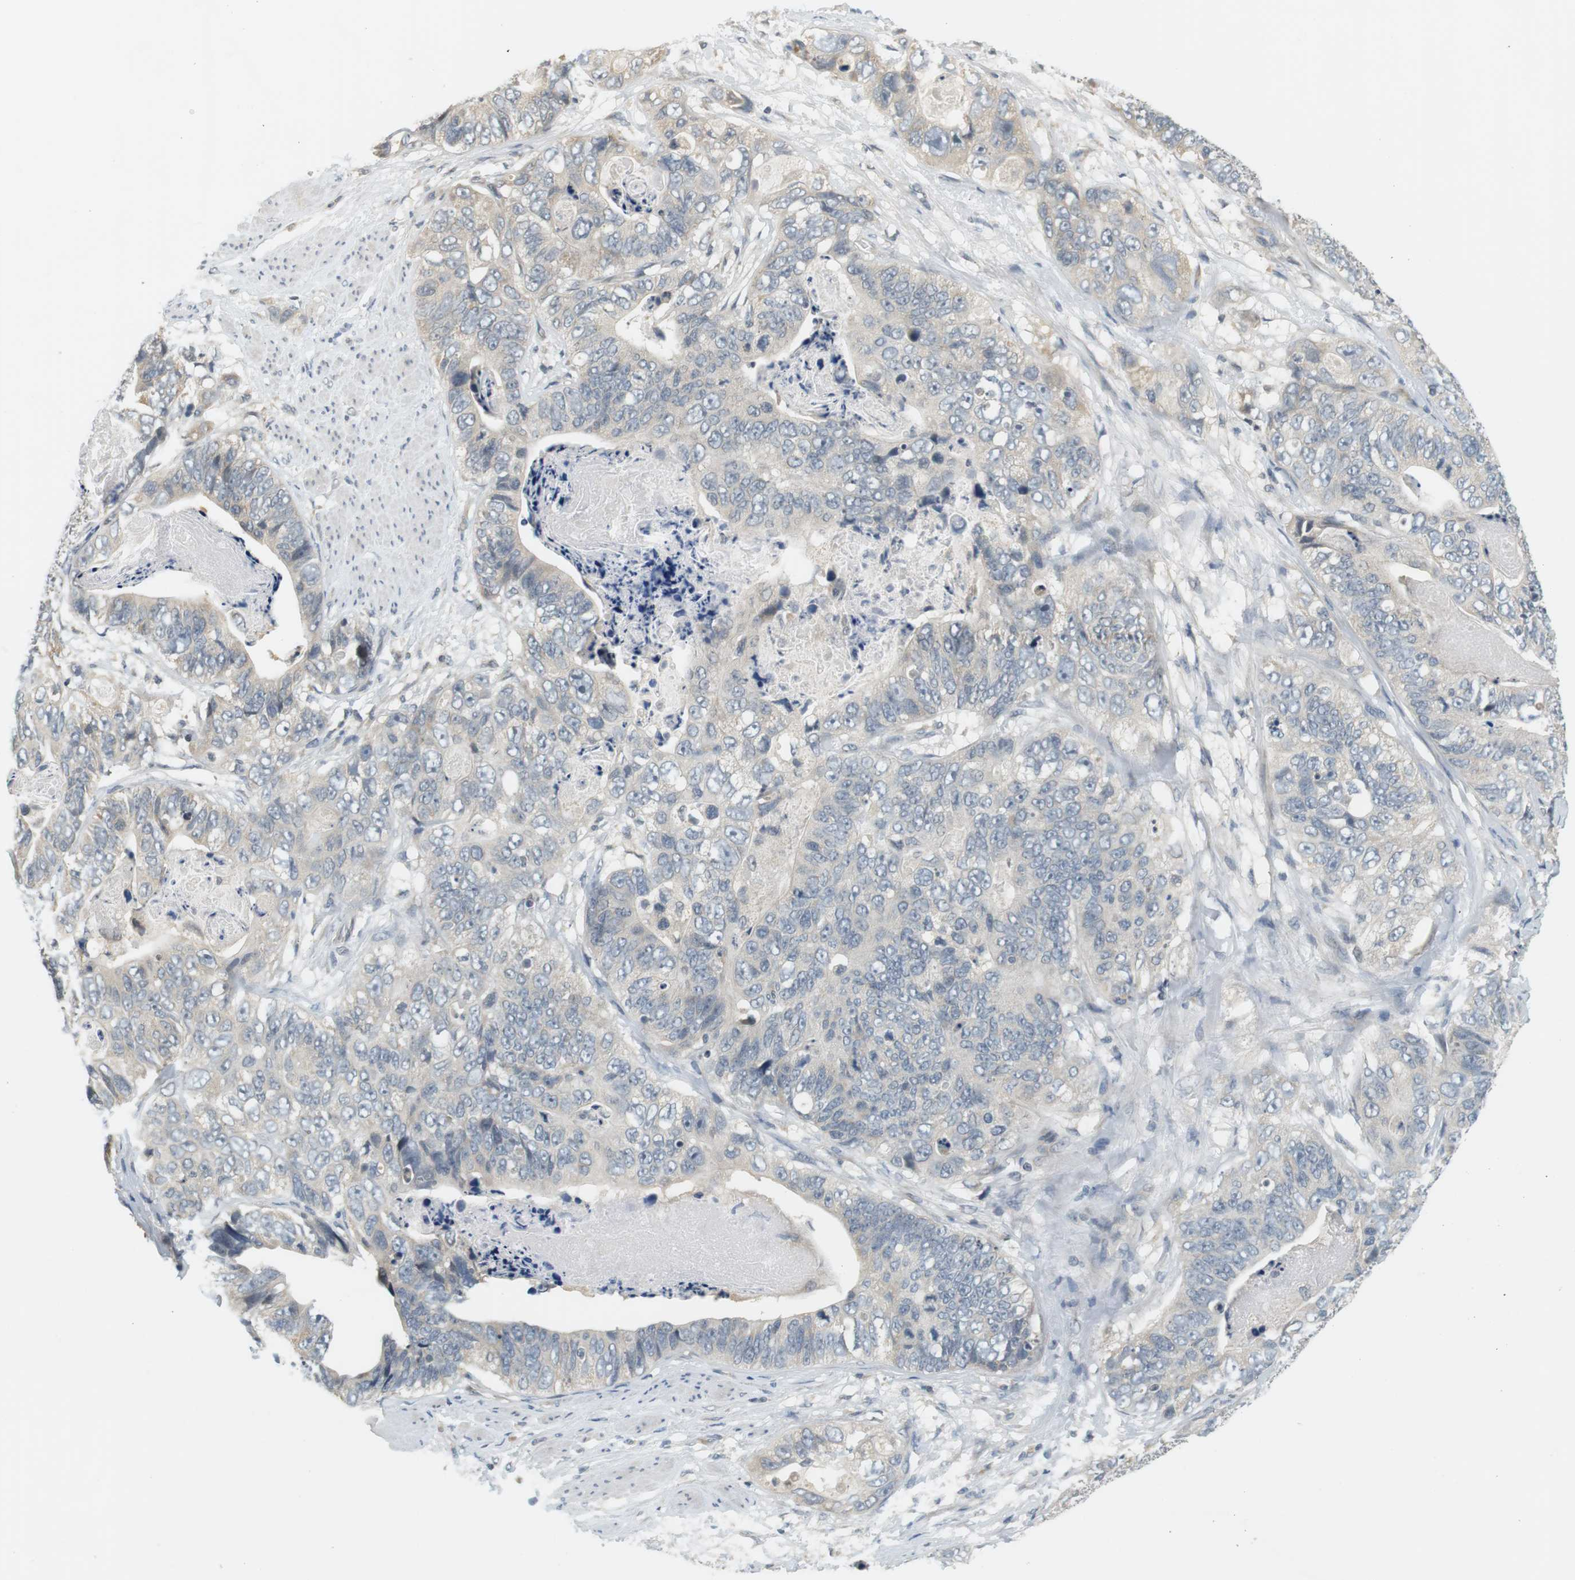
{"staining": {"intensity": "negative", "quantity": "none", "location": "none"}, "tissue": "stomach cancer", "cell_type": "Tumor cells", "image_type": "cancer", "snomed": [{"axis": "morphology", "description": "Adenocarcinoma, NOS"}, {"axis": "topography", "description": "Stomach"}], "caption": "IHC photomicrograph of stomach adenocarcinoma stained for a protein (brown), which shows no expression in tumor cells.", "gene": "WNT7A", "patient": {"sex": "female", "age": 89}}